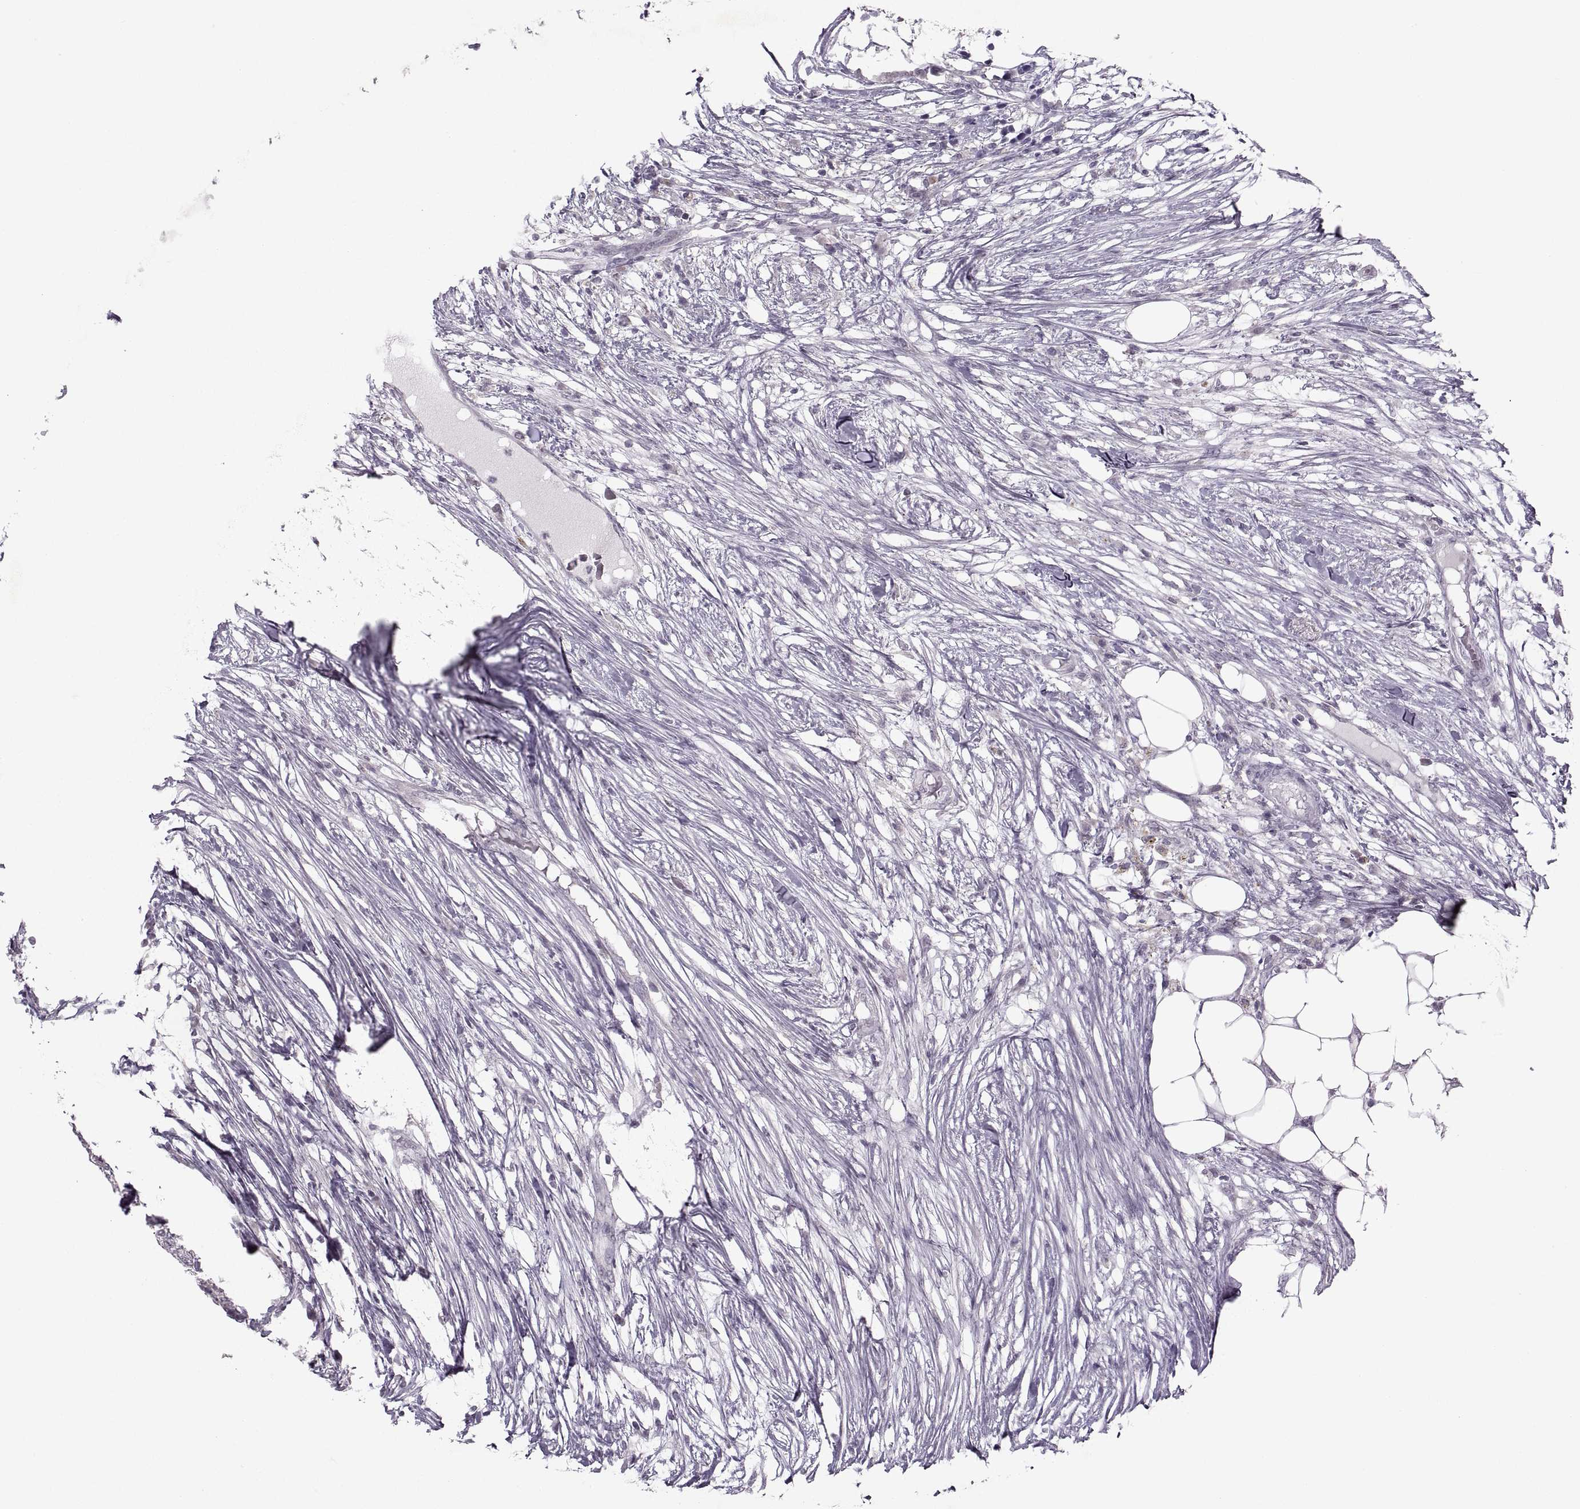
{"staining": {"intensity": "weak", "quantity": "<25%", "location": "cytoplasmic/membranous"}, "tissue": "colorectal cancer", "cell_type": "Tumor cells", "image_type": "cancer", "snomed": [{"axis": "morphology", "description": "Adenocarcinoma, NOS"}, {"axis": "topography", "description": "Colon"}], "caption": "Tumor cells are negative for brown protein staining in colorectal cancer.", "gene": "MGAT4D", "patient": {"sex": "female", "age": 48}}